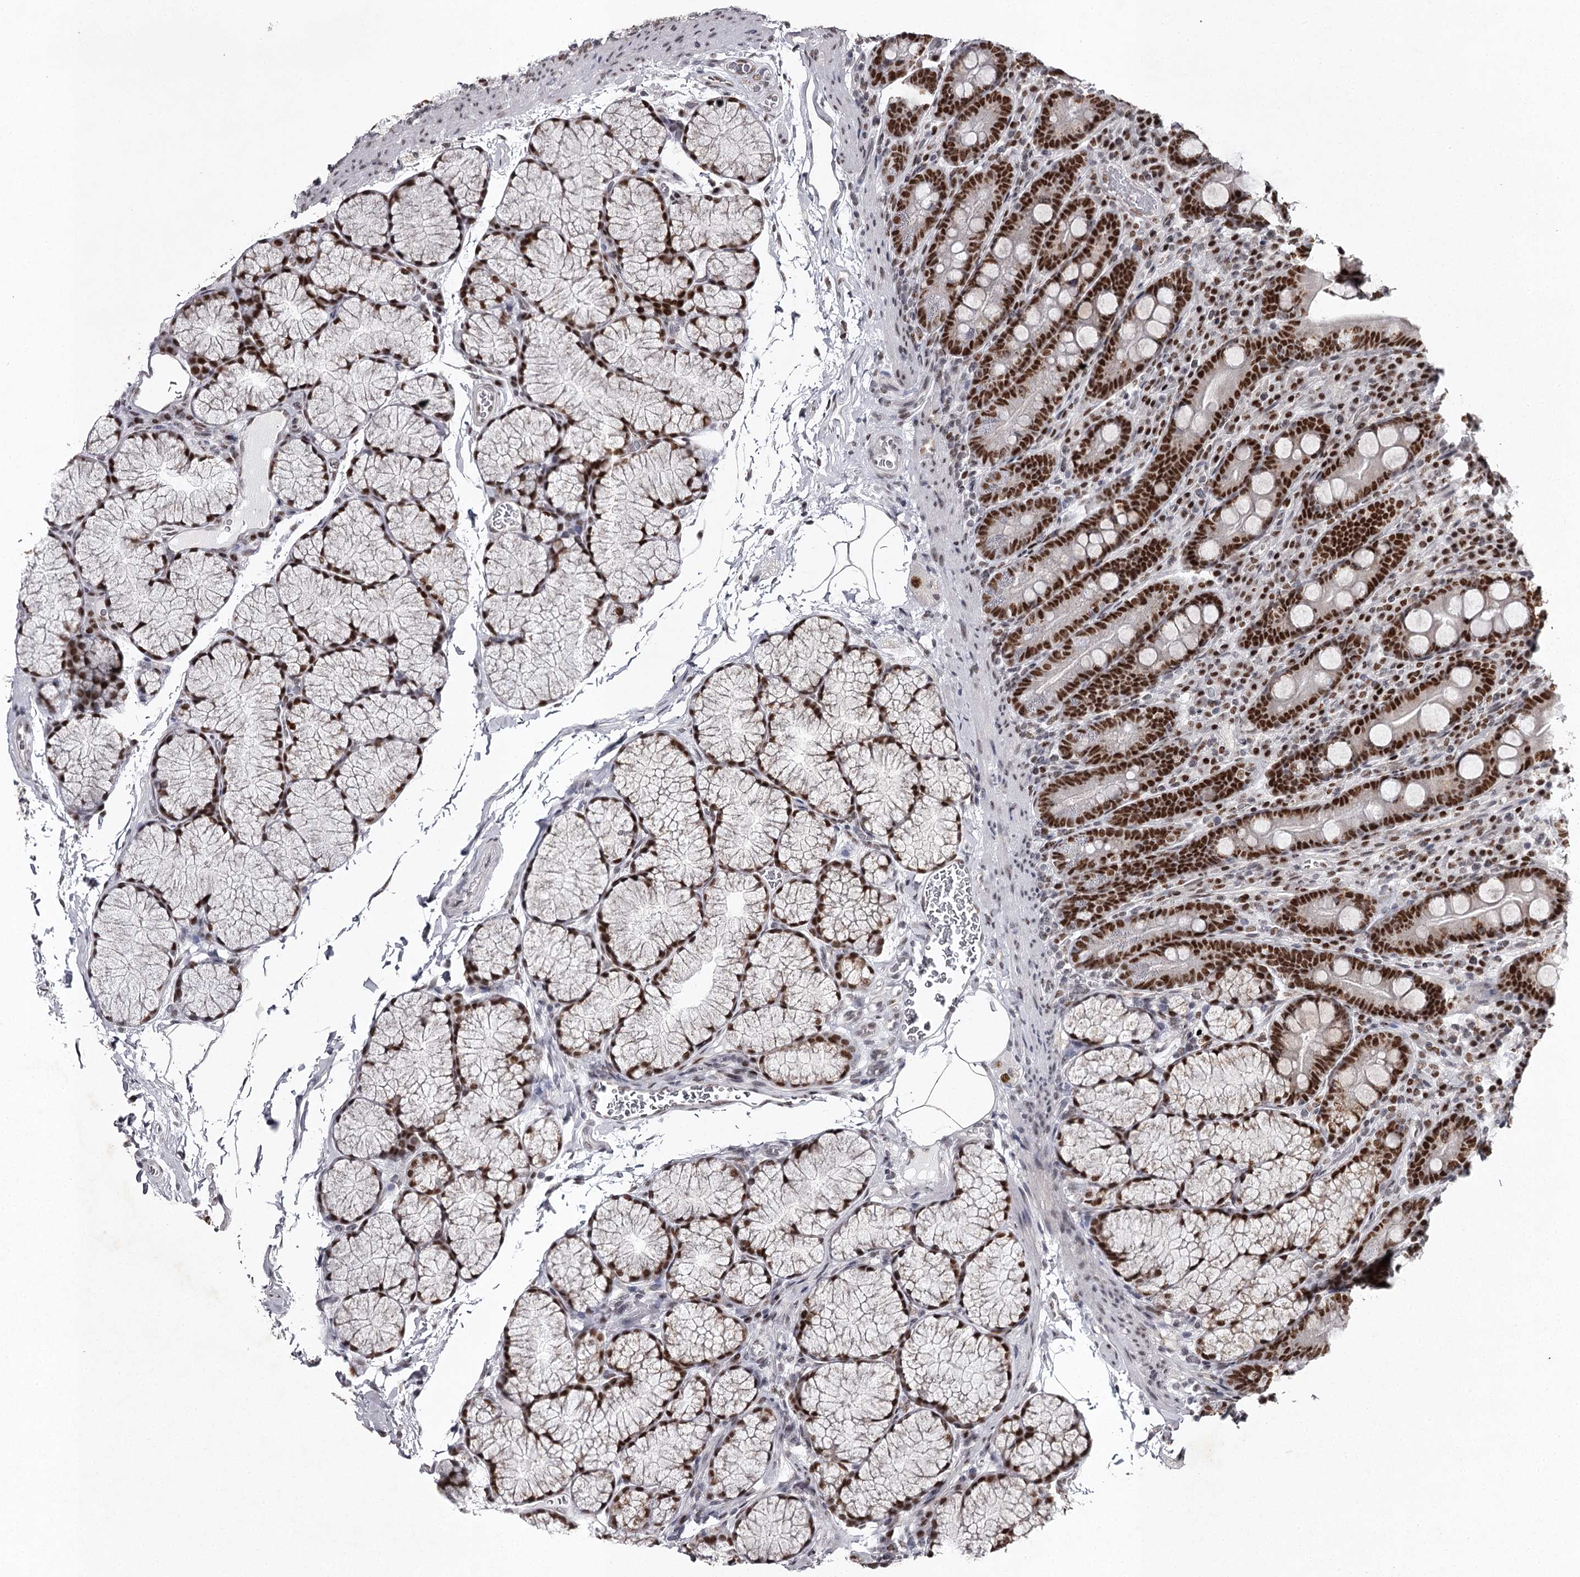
{"staining": {"intensity": "strong", "quantity": ">75%", "location": "nuclear"}, "tissue": "duodenum", "cell_type": "Glandular cells", "image_type": "normal", "snomed": [{"axis": "morphology", "description": "Normal tissue, NOS"}, {"axis": "topography", "description": "Duodenum"}], "caption": "IHC (DAB (3,3'-diaminobenzidine)) staining of benign human duodenum shows strong nuclear protein expression in approximately >75% of glandular cells. (DAB (3,3'-diaminobenzidine) IHC, brown staining for protein, blue staining for nuclei).", "gene": "PSPC1", "patient": {"sex": "male", "age": 35}}